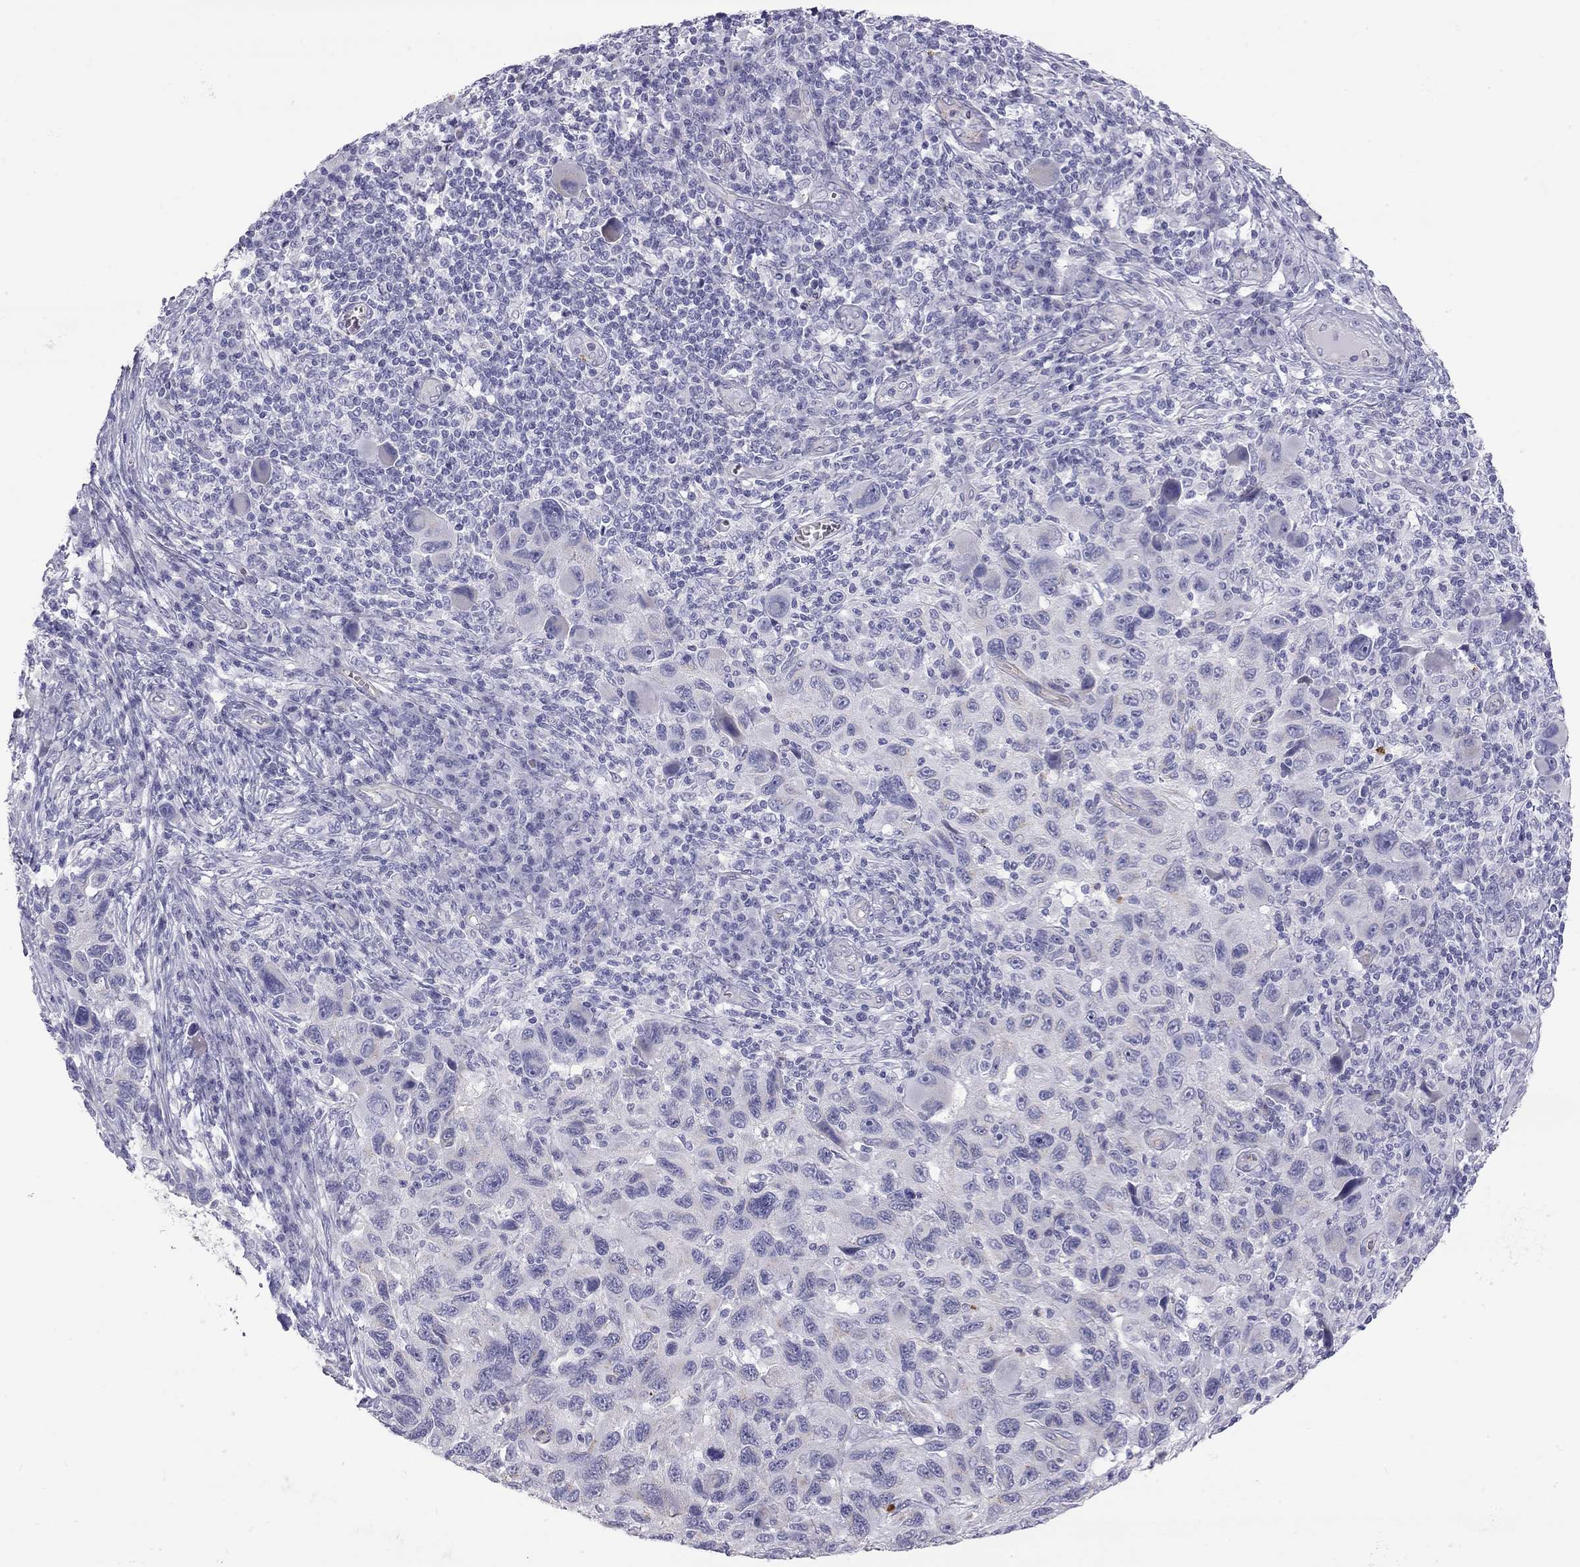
{"staining": {"intensity": "negative", "quantity": "none", "location": "none"}, "tissue": "melanoma", "cell_type": "Tumor cells", "image_type": "cancer", "snomed": [{"axis": "morphology", "description": "Malignant melanoma, NOS"}, {"axis": "topography", "description": "Skin"}], "caption": "High power microscopy photomicrograph of an immunohistochemistry photomicrograph of melanoma, revealing no significant positivity in tumor cells. (DAB immunohistochemistry visualized using brightfield microscopy, high magnification).", "gene": "TDRD6", "patient": {"sex": "male", "age": 53}}